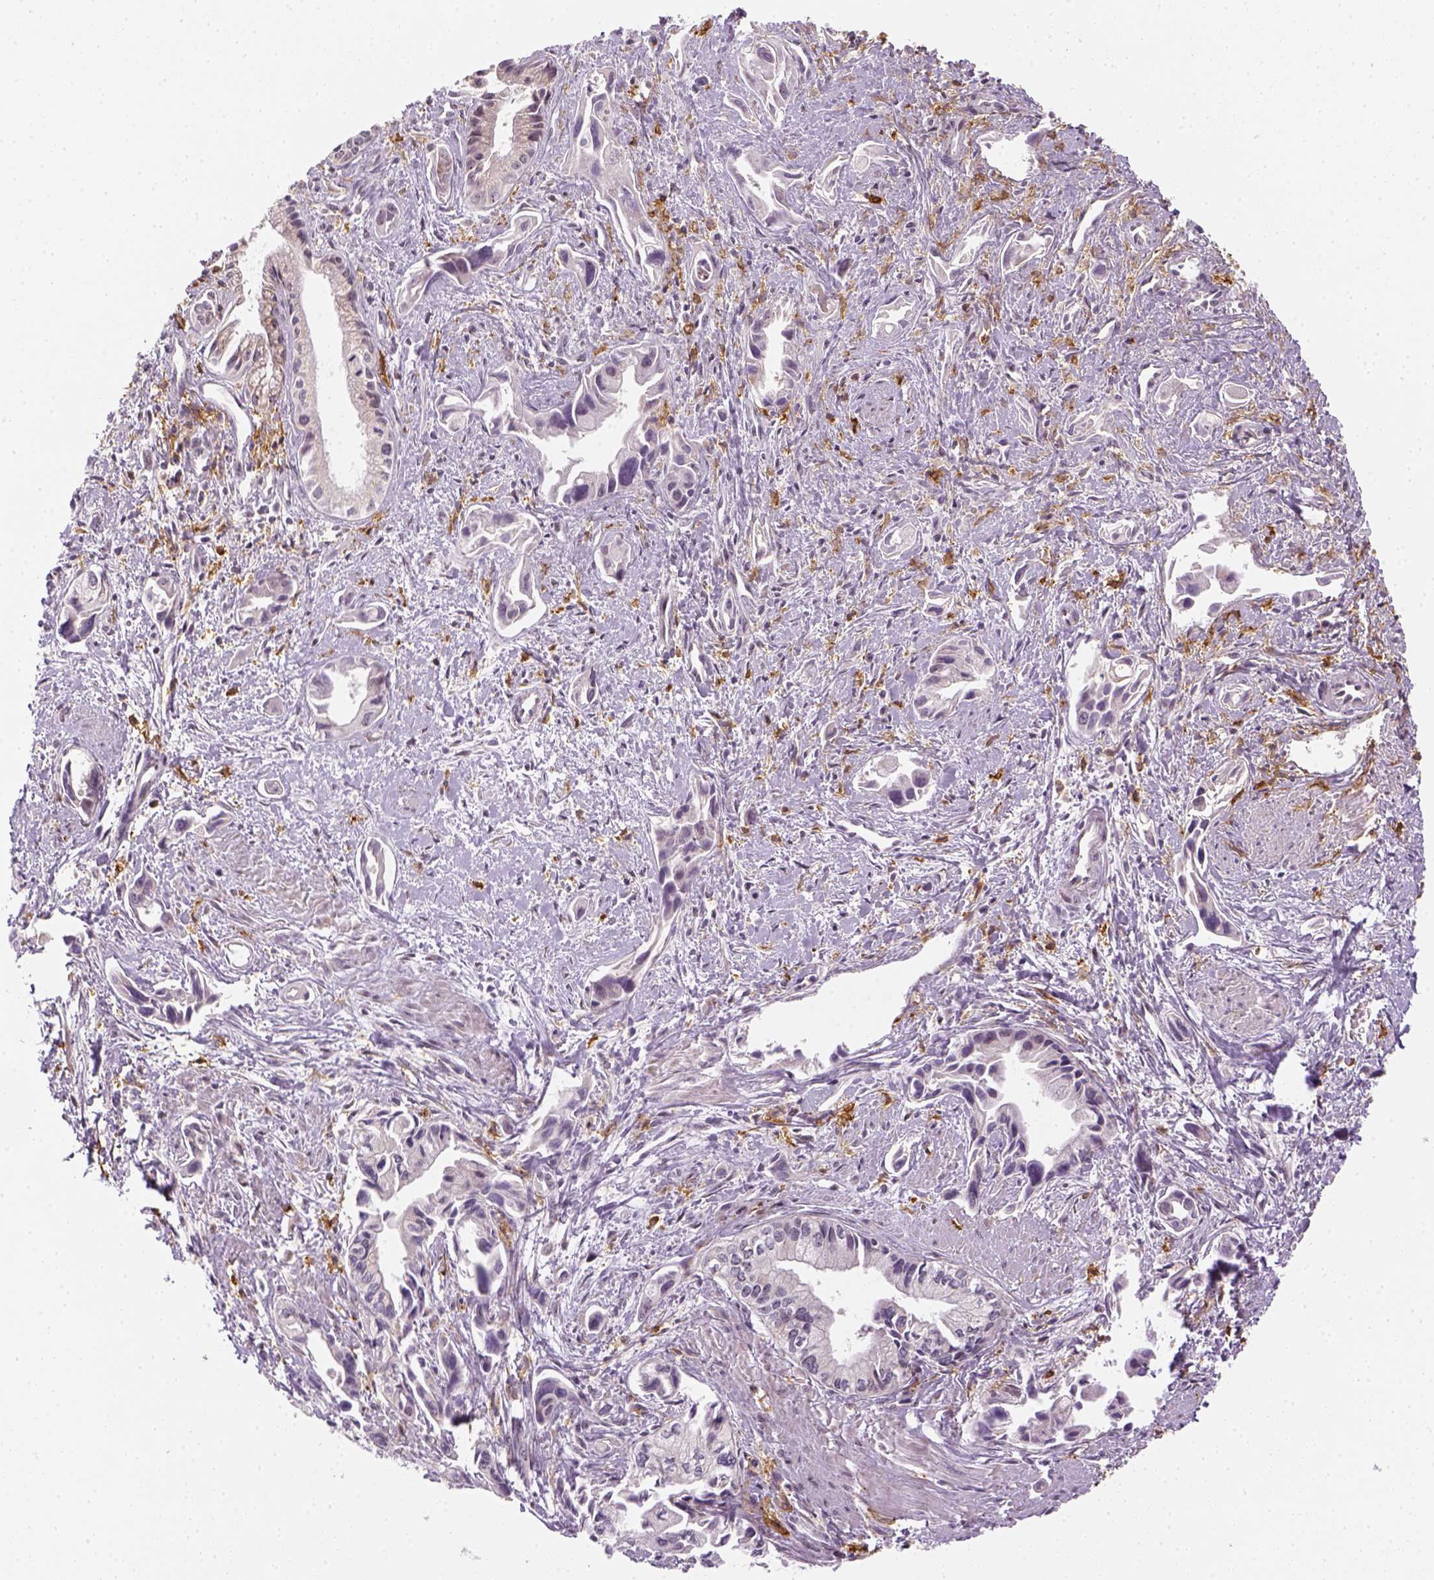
{"staining": {"intensity": "negative", "quantity": "none", "location": "none"}, "tissue": "pancreatic cancer", "cell_type": "Tumor cells", "image_type": "cancer", "snomed": [{"axis": "morphology", "description": "Adenocarcinoma, NOS"}, {"axis": "topography", "description": "Pancreas"}], "caption": "Immunohistochemistry (IHC) photomicrograph of human adenocarcinoma (pancreatic) stained for a protein (brown), which displays no expression in tumor cells.", "gene": "CD14", "patient": {"sex": "female", "age": 61}}